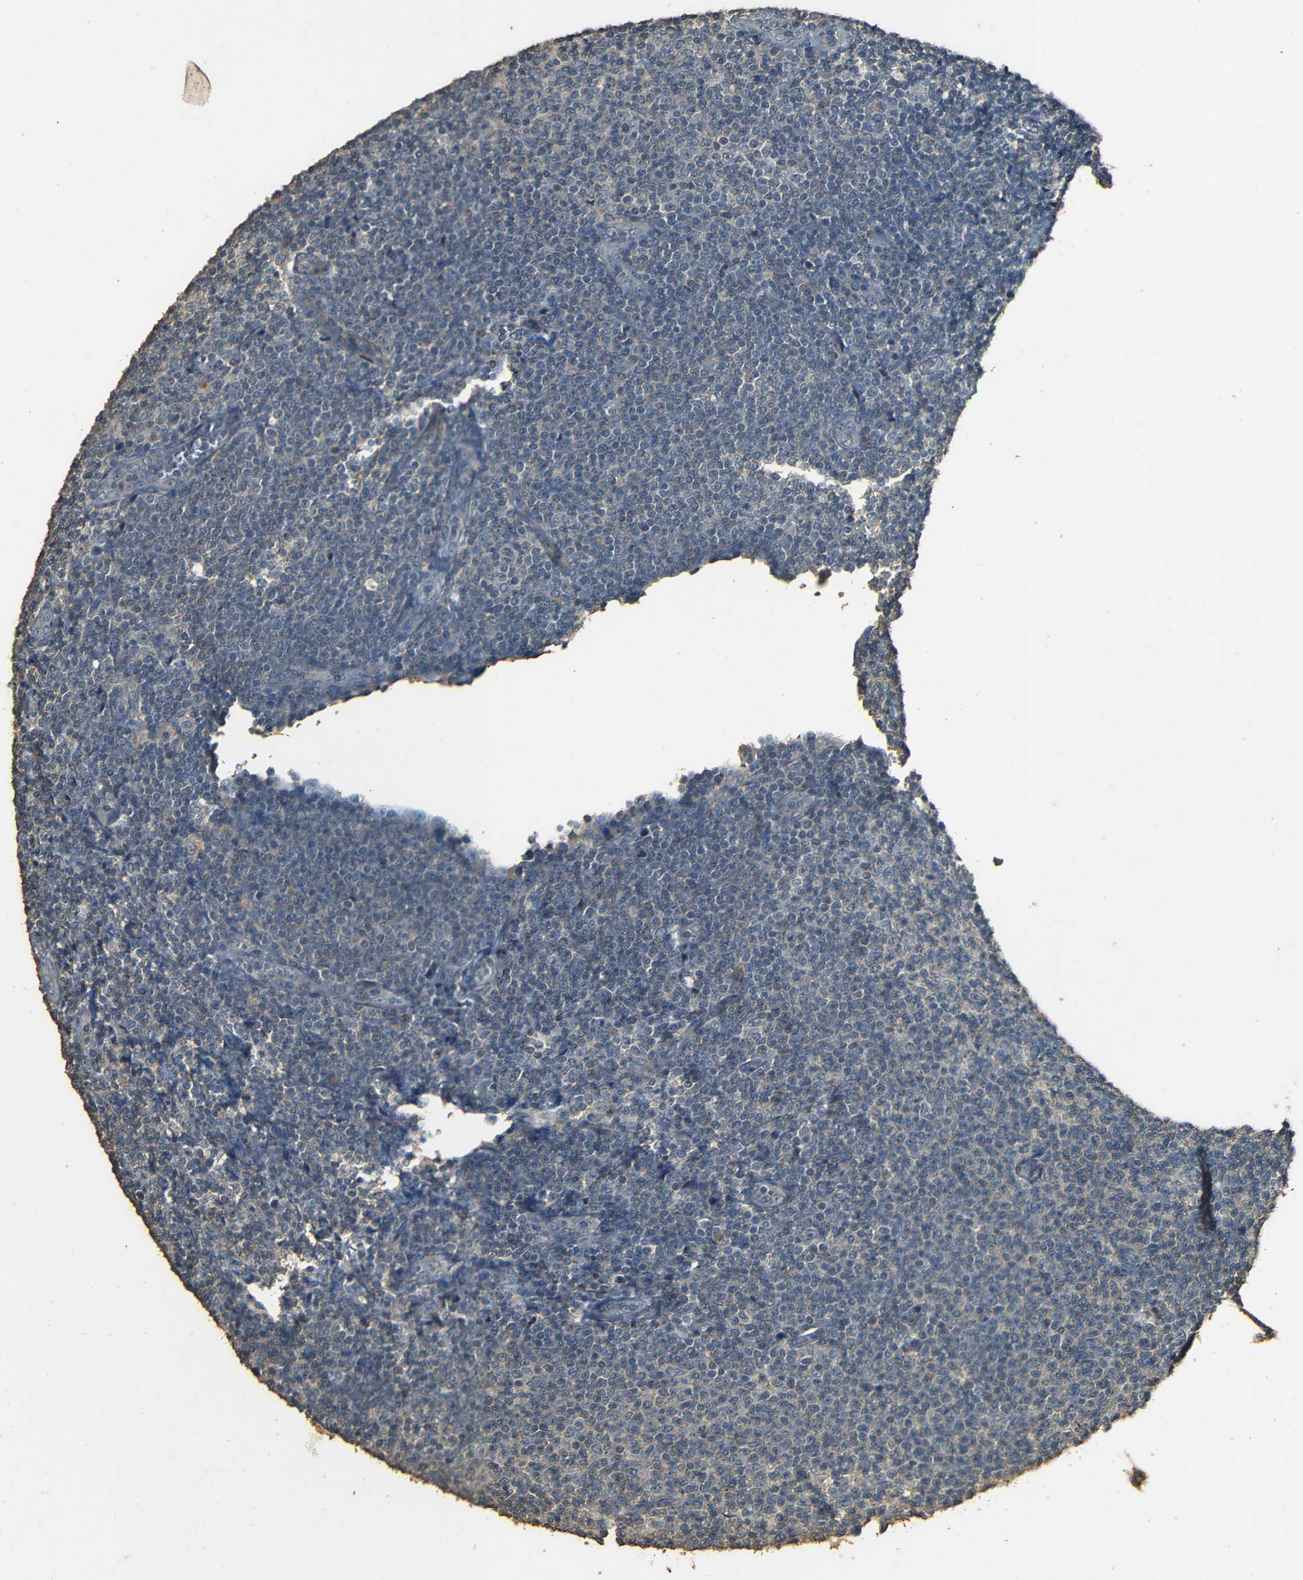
{"staining": {"intensity": "negative", "quantity": "none", "location": "none"}, "tissue": "lymphoma", "cell_type": "Tumor cells", "image_type": "cancer", "snomed": [{"axis": "morphology", "description": "Malignant lymphoma, non-Hodgkin's type, Low grade"}, {"axis": "topography", "description": "Lymph node"}], "caption": "Immunohistochemical staining of human malignant lymphoma, non-Hodgkin's type (low-grade) displays no significant expression in tumor cells. (DAB (3,3'-diaminobenzidine) IHC with hematoxylin counter stain).", "gene": "PDE5A", "patient": {"sex": "male", "age": 66}}